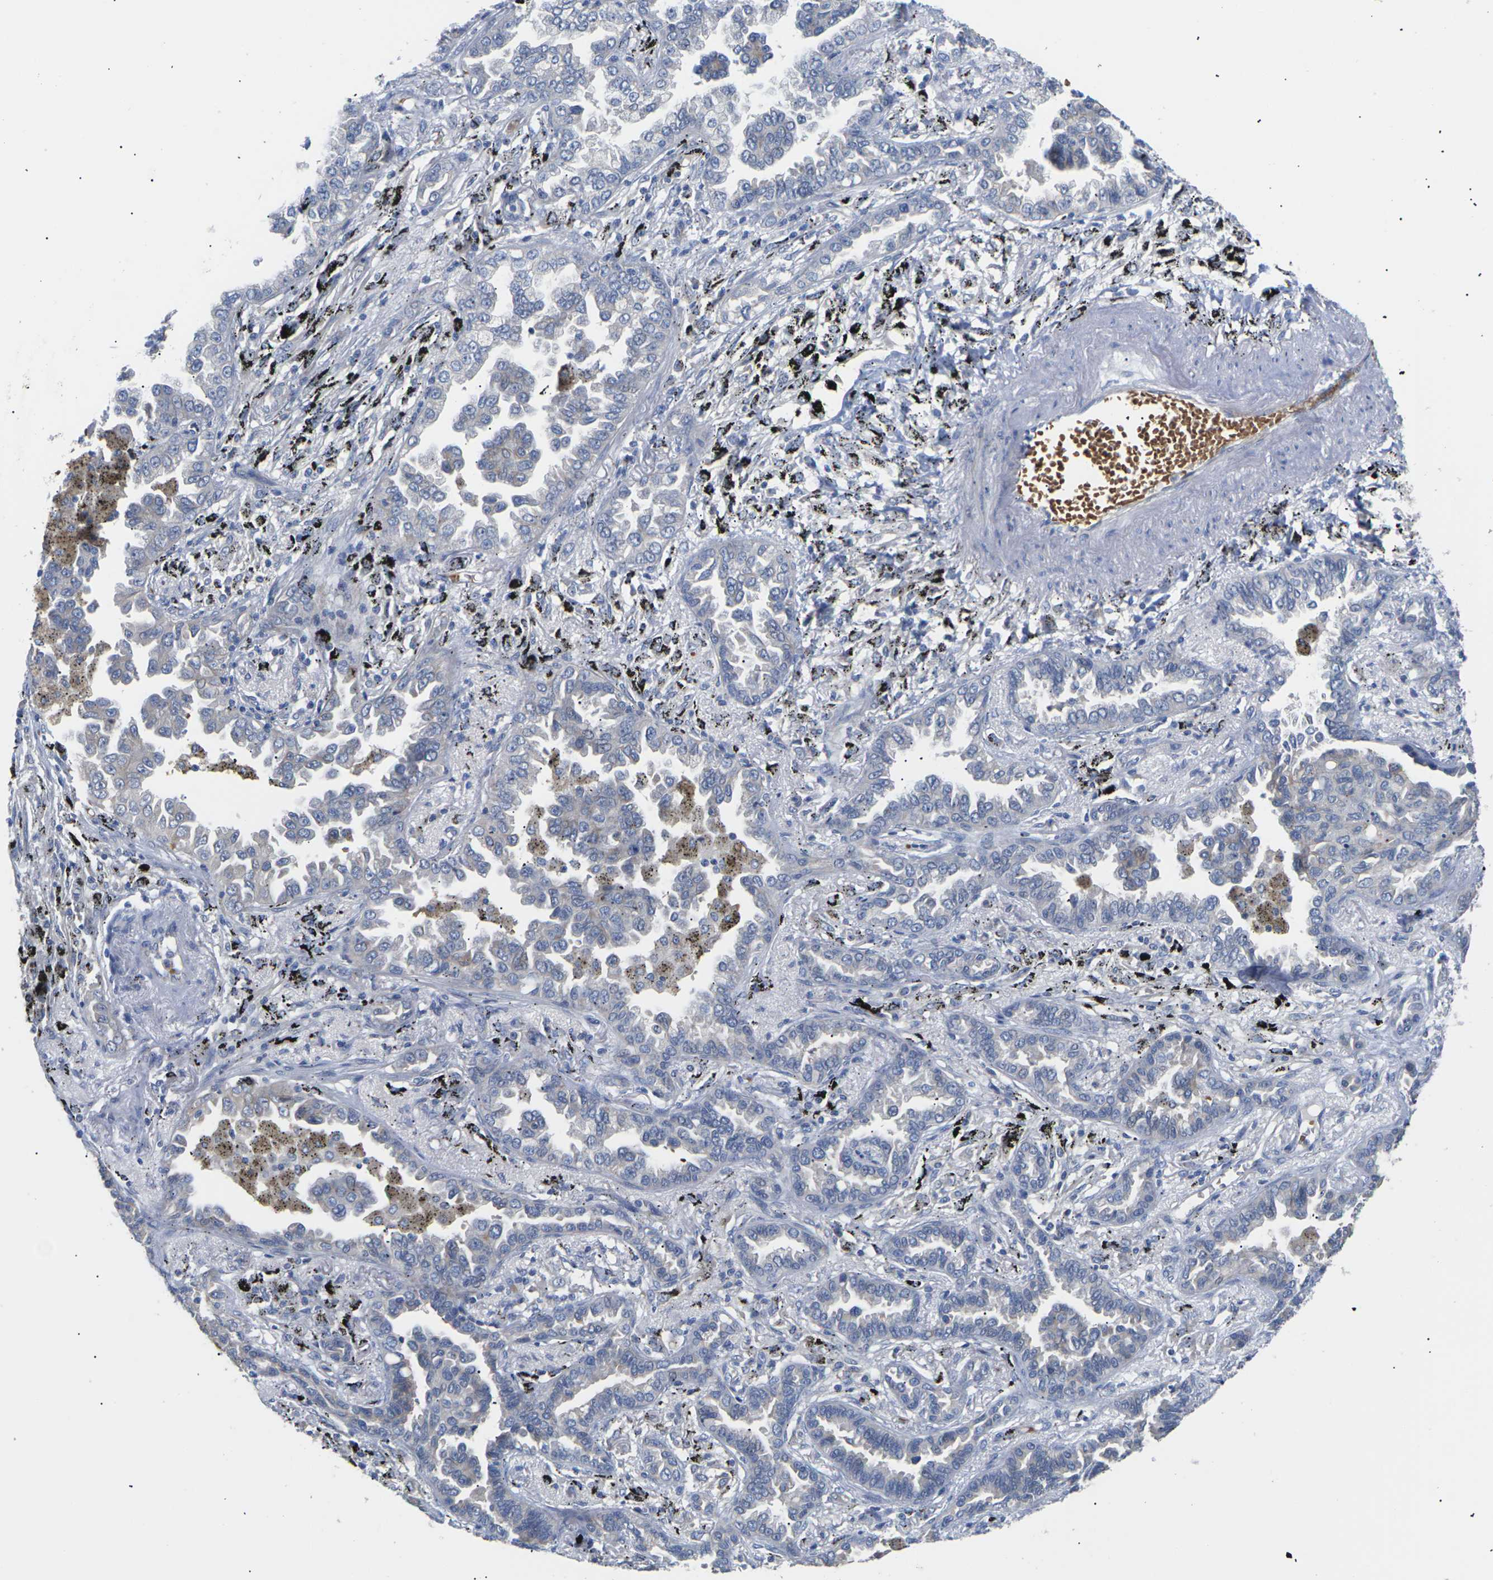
{"staining": {"intensity": "negative", "quantity": "none", "location": "none"}, "tissue": "lung cancer", "cell_type": "Tumor cells", "image_type": "cancer", "snomed": [{"axis": "morphology", "description": "Normal tissue, NOS"}, {"axis": "morphology", "description": "Adenocarcinoma, NOS"}, {"axis": "topography", "description": "Lung"}], "caption": "Tumor cells are negative for protein expression in human lung cancer. The staining was performed using DAB to visualize the protein expression in brown, while the nuclei were stained in blue with hematoxylin (Magnification: 20x).", "gene": "TMCO4", "patient": {"sex": "male", "age": 59}}